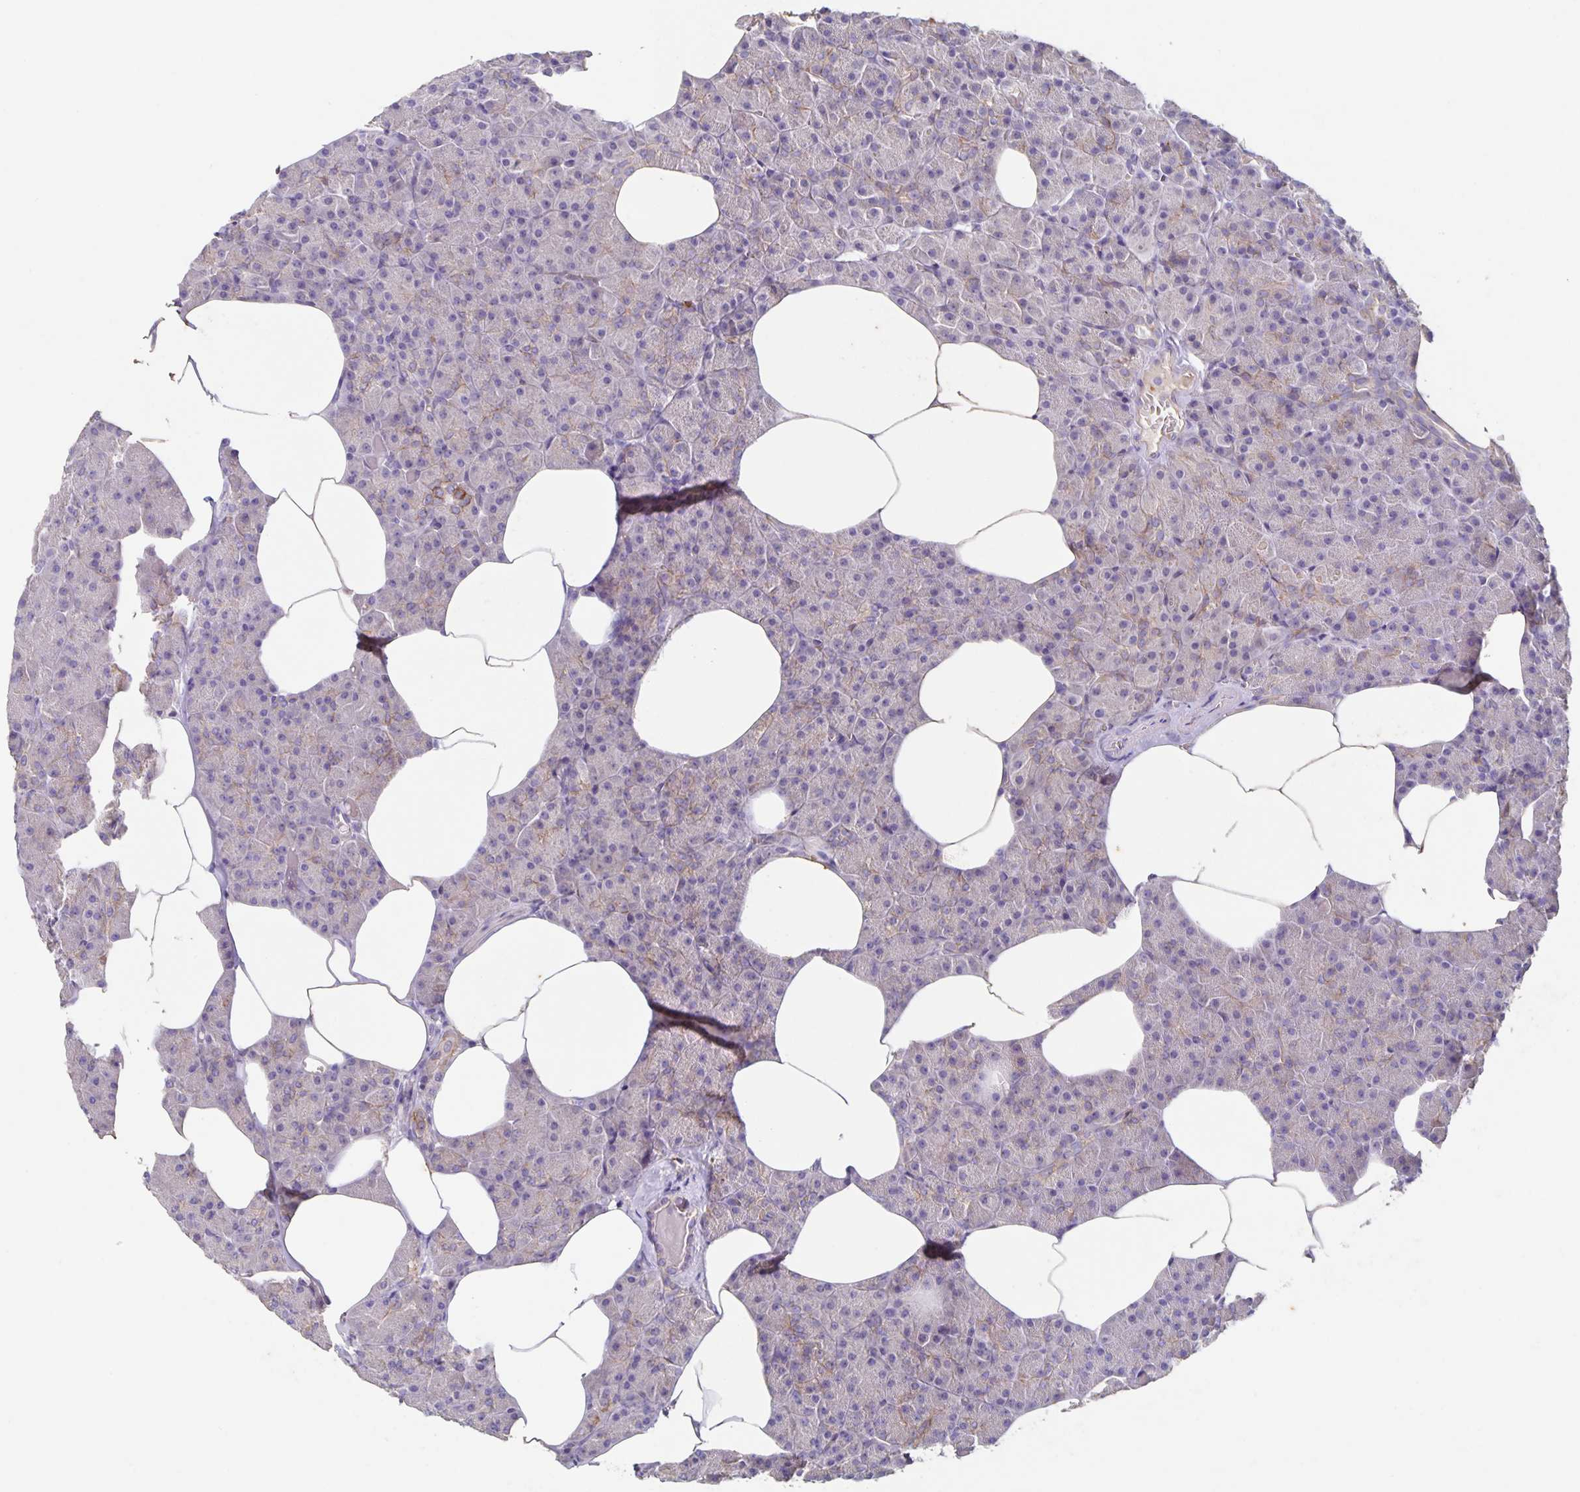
{"staining": {"intensity": "moderate", "quantity": "<25%", "location": "cytoplasmic/membranous"}, "tissue": "pancreas", "cell_type": "Exocrine glandular cells", "image_type": "normal", "snomed": [{"axis": "morphology", "description": "Normal tissue, NOS"}, {"axis": "topography", "description": "Pancreas"}], "caption": "Immunohistochemistry (IHC) photomicrograph of normal pancreas: human pancreas stained using immunohistochemistry exhibits low levels of moderate protein expression localized specifically in the cytoplasmic/membranous of exocrine glandular cells, appearing as a cytoplasmic/membranous brown color.", "gene": "ITGA2", "patient": {"sex": "female", "age": 45}}